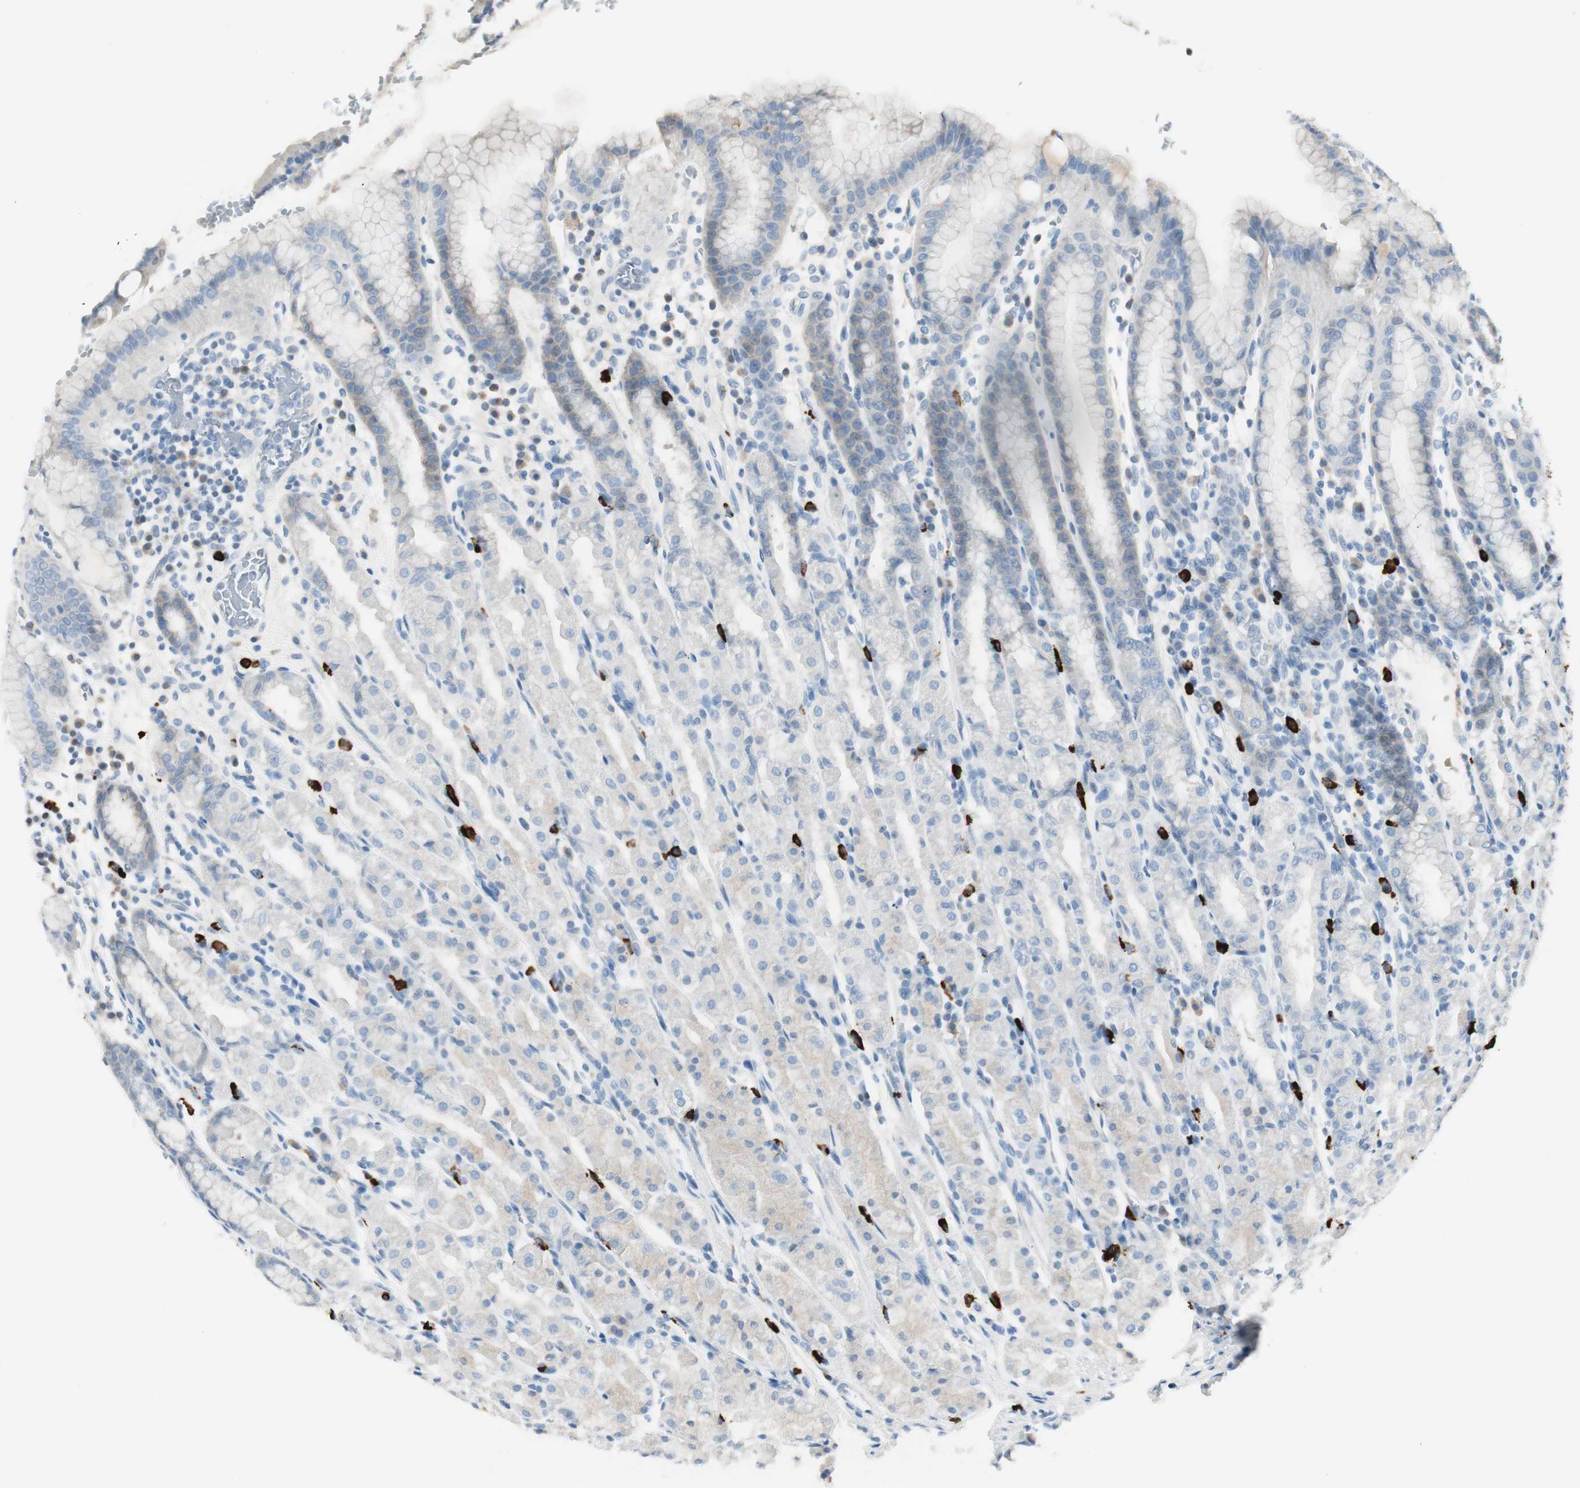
{"staining": {"intensity": "negative", "quantity": "none", "location": "none"}, "tissue": "stomach", "cell_type": "Glandular cells", "image_type": "normal", "snomed": [{"axis": "morphology", "description": "Normal tissue, NOS"}, {"axis": "topography", "description": "Stomach, upper"}], "caption": "This is an immunohistochemistry (IHC) micrograph of unremarkable stomach. There is no staining in glandular cells.", "gene": "DLG4", "patient": {"sex": "male", "age": 68}}